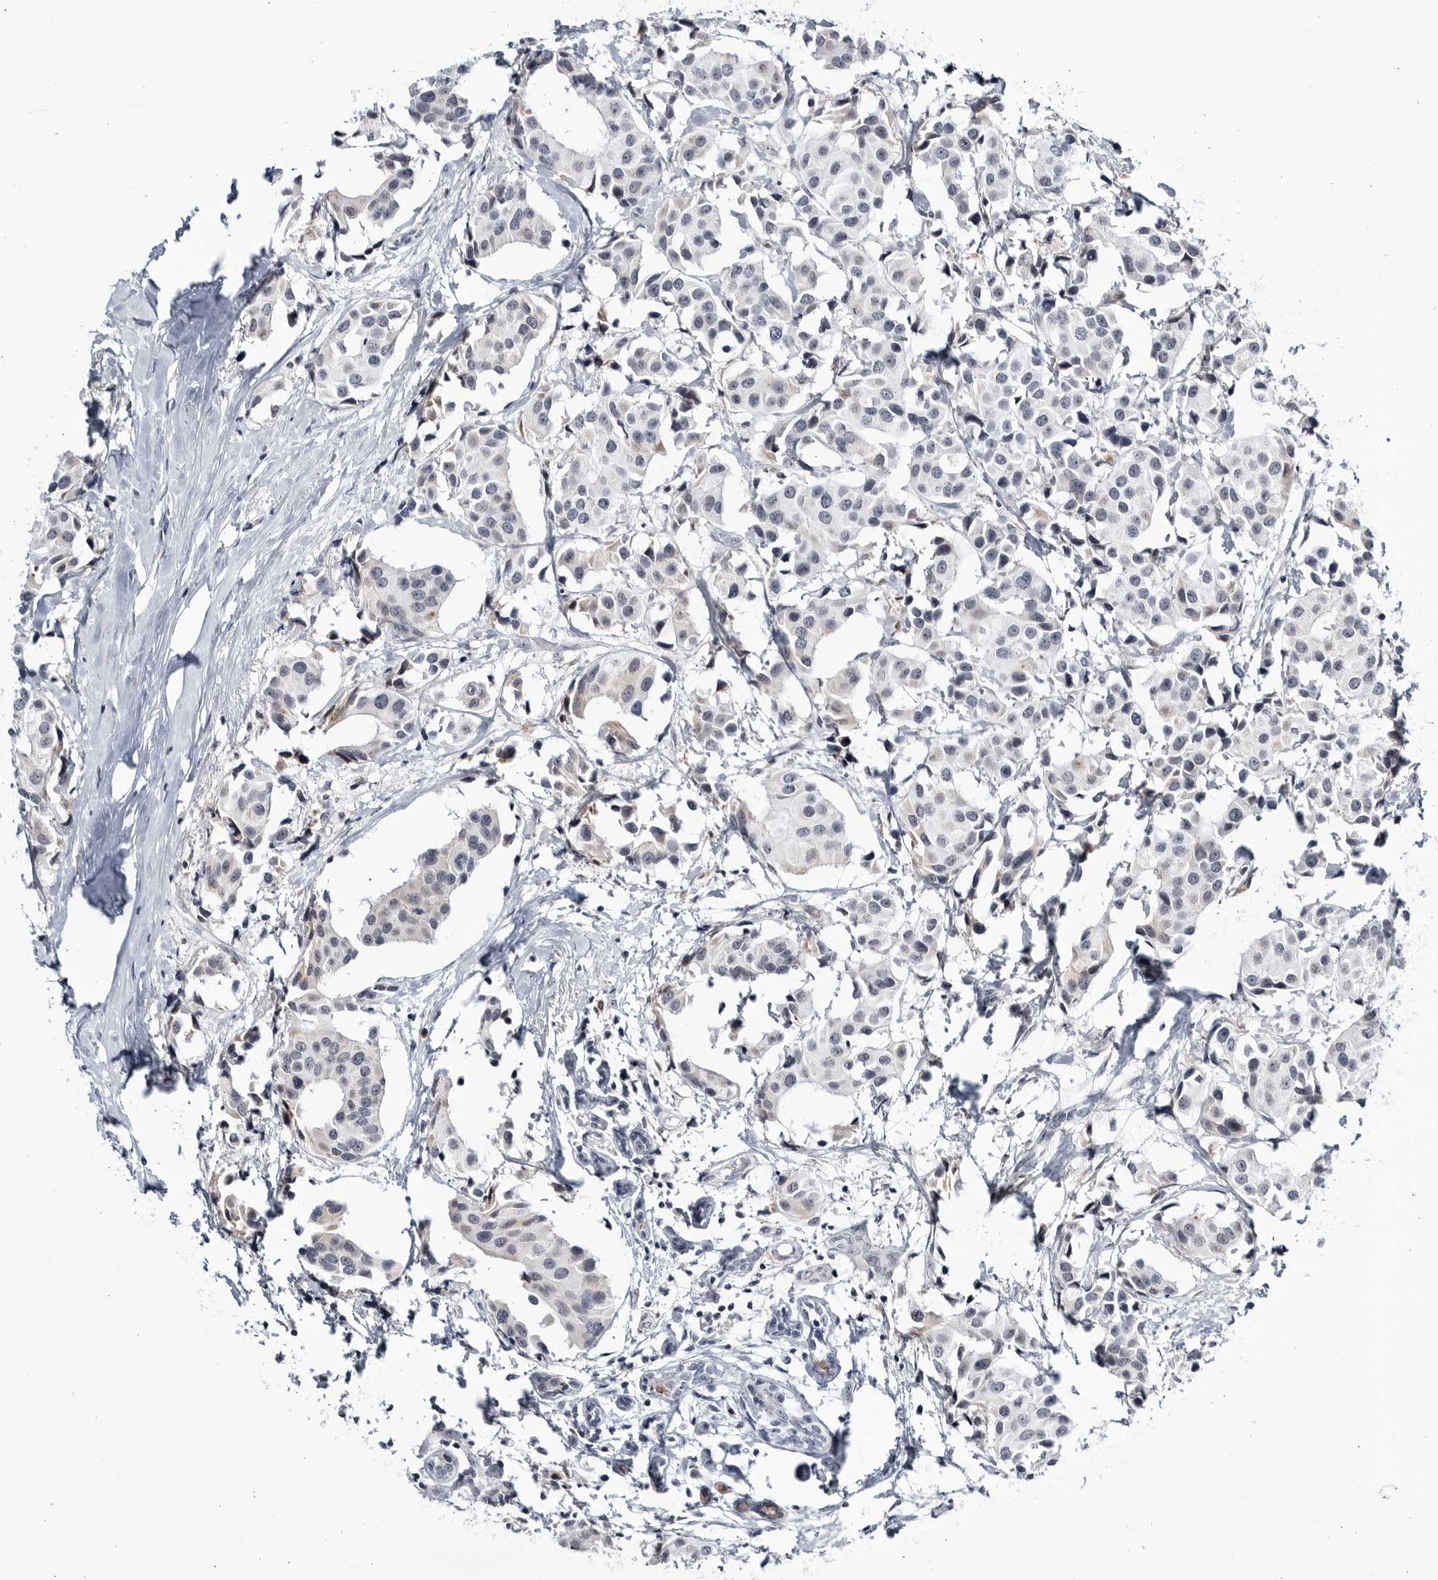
{"staining": {"intensity": "negative", "quantity": "none", "location": "none"}, "tissue": "breast cancer", "cell_type": "Tumor cells", "image_type": "cancer", "snomed": [{"axis": "morphology", "description": "Normal tissue, NOS"}, {"axis": "morphology", "description": "Duct carcinoma"}, {"axis": "topography", "description": "Breast"}], "caption": "The histopathology image exhibits no staining of tumor cells in breast cancer.", "gene": "CNBD1", "patient": {"sex": "female", "age": 39}}